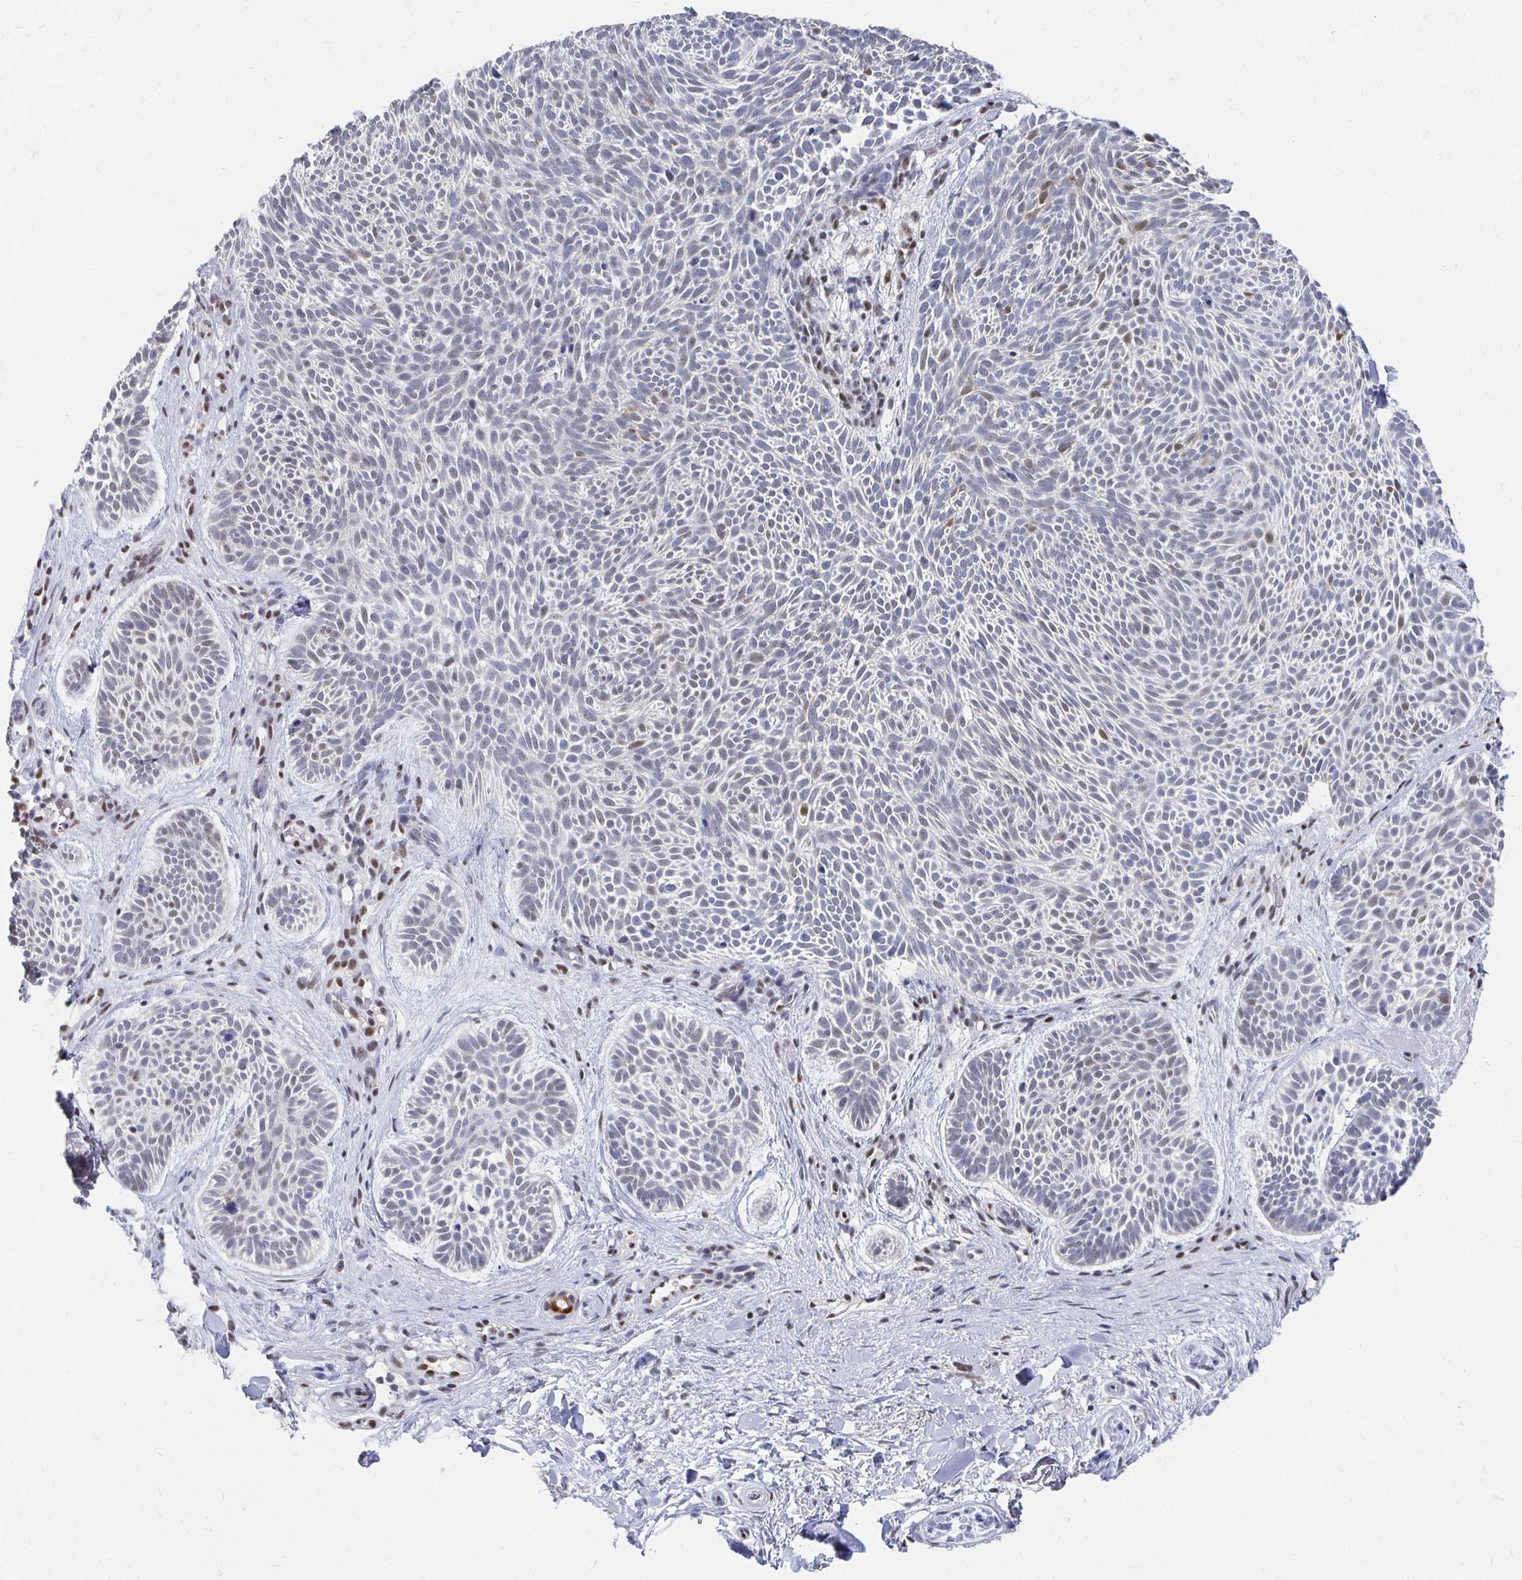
{"staining": {"intensity": "weak", "quantity": "<25%", "location": "nuclear"}, "tissue": "skin cancer", "cell_type": "Tumor cells", "image_type": "cancer", "snomed": [{"axis": "morphology", "description": "Basal cell carcinoma"}, {"axis": "topography", "description": "Skin"}], "caption": "Immunohistochemistry (IHC) micrograph of neoplastic tissue: human skin cancer (basal cell carcinoma) stained with DAB (3,3'-diaminobenzidine) exhibits no significant protein staining in tumor cells. The staining is performed using DAB (3,3'-diaminobenzidine) brown chromogen with nuclei counter-stained in using hematoxylin.", "gene": "CLIC3", "patient": {"sex": "male", "age": 89}}